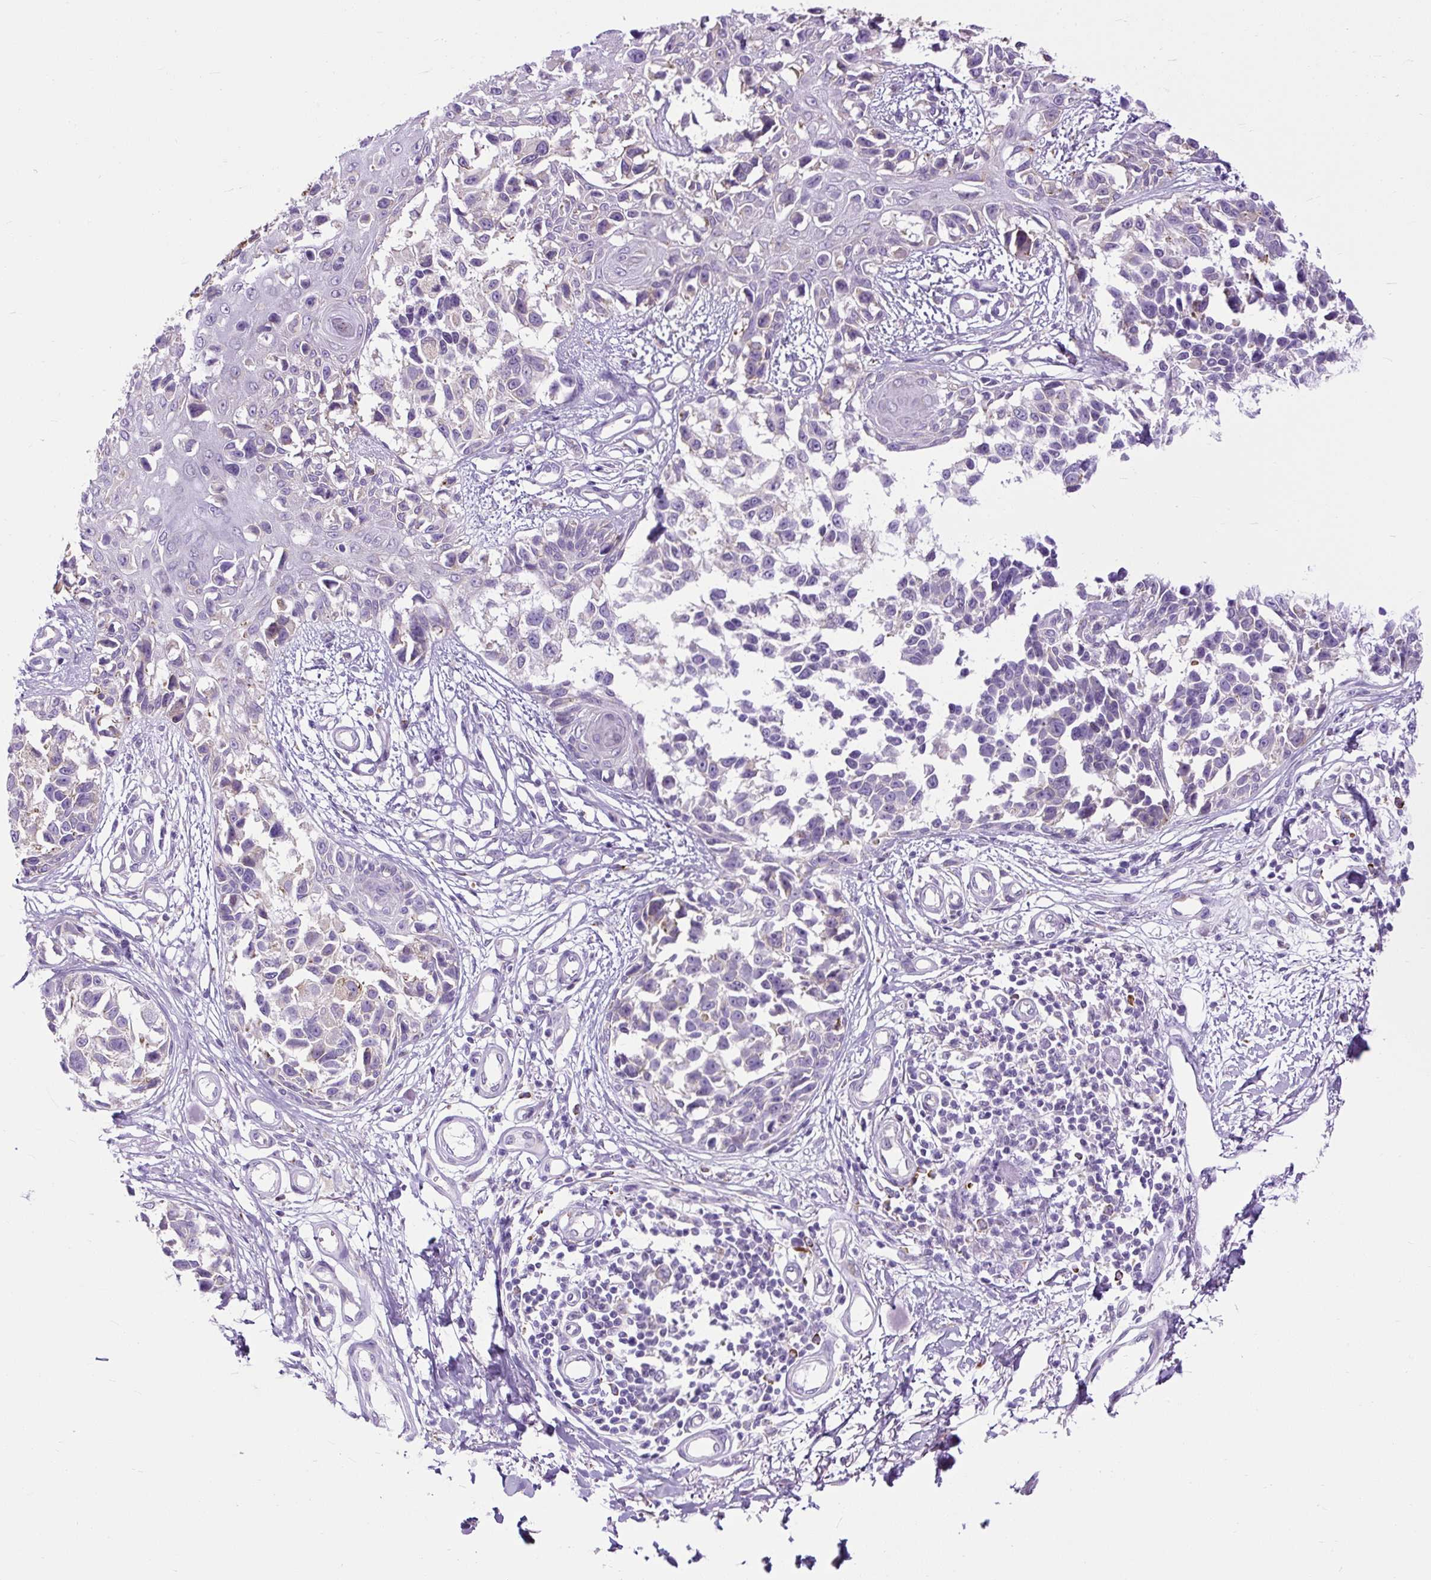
{"staining": {"intensity": "negative", "quantity": "none", "location": "none"}, "tissue": "melanoma", "cell_type": "Tumor cells", "image_type": "cancer", "snomed": [{"axis": "morphology", "description": "Malignant melanoma, NOS"}, {"axis": "topography", "description": "Skin"}], "caption": "This is a image of immunohistochemistry (IHC) staining of melanoma, which shows no positivity in tumor cells.", "gene": "DDOST", "patient": {"sex": "male", "age": 73}}